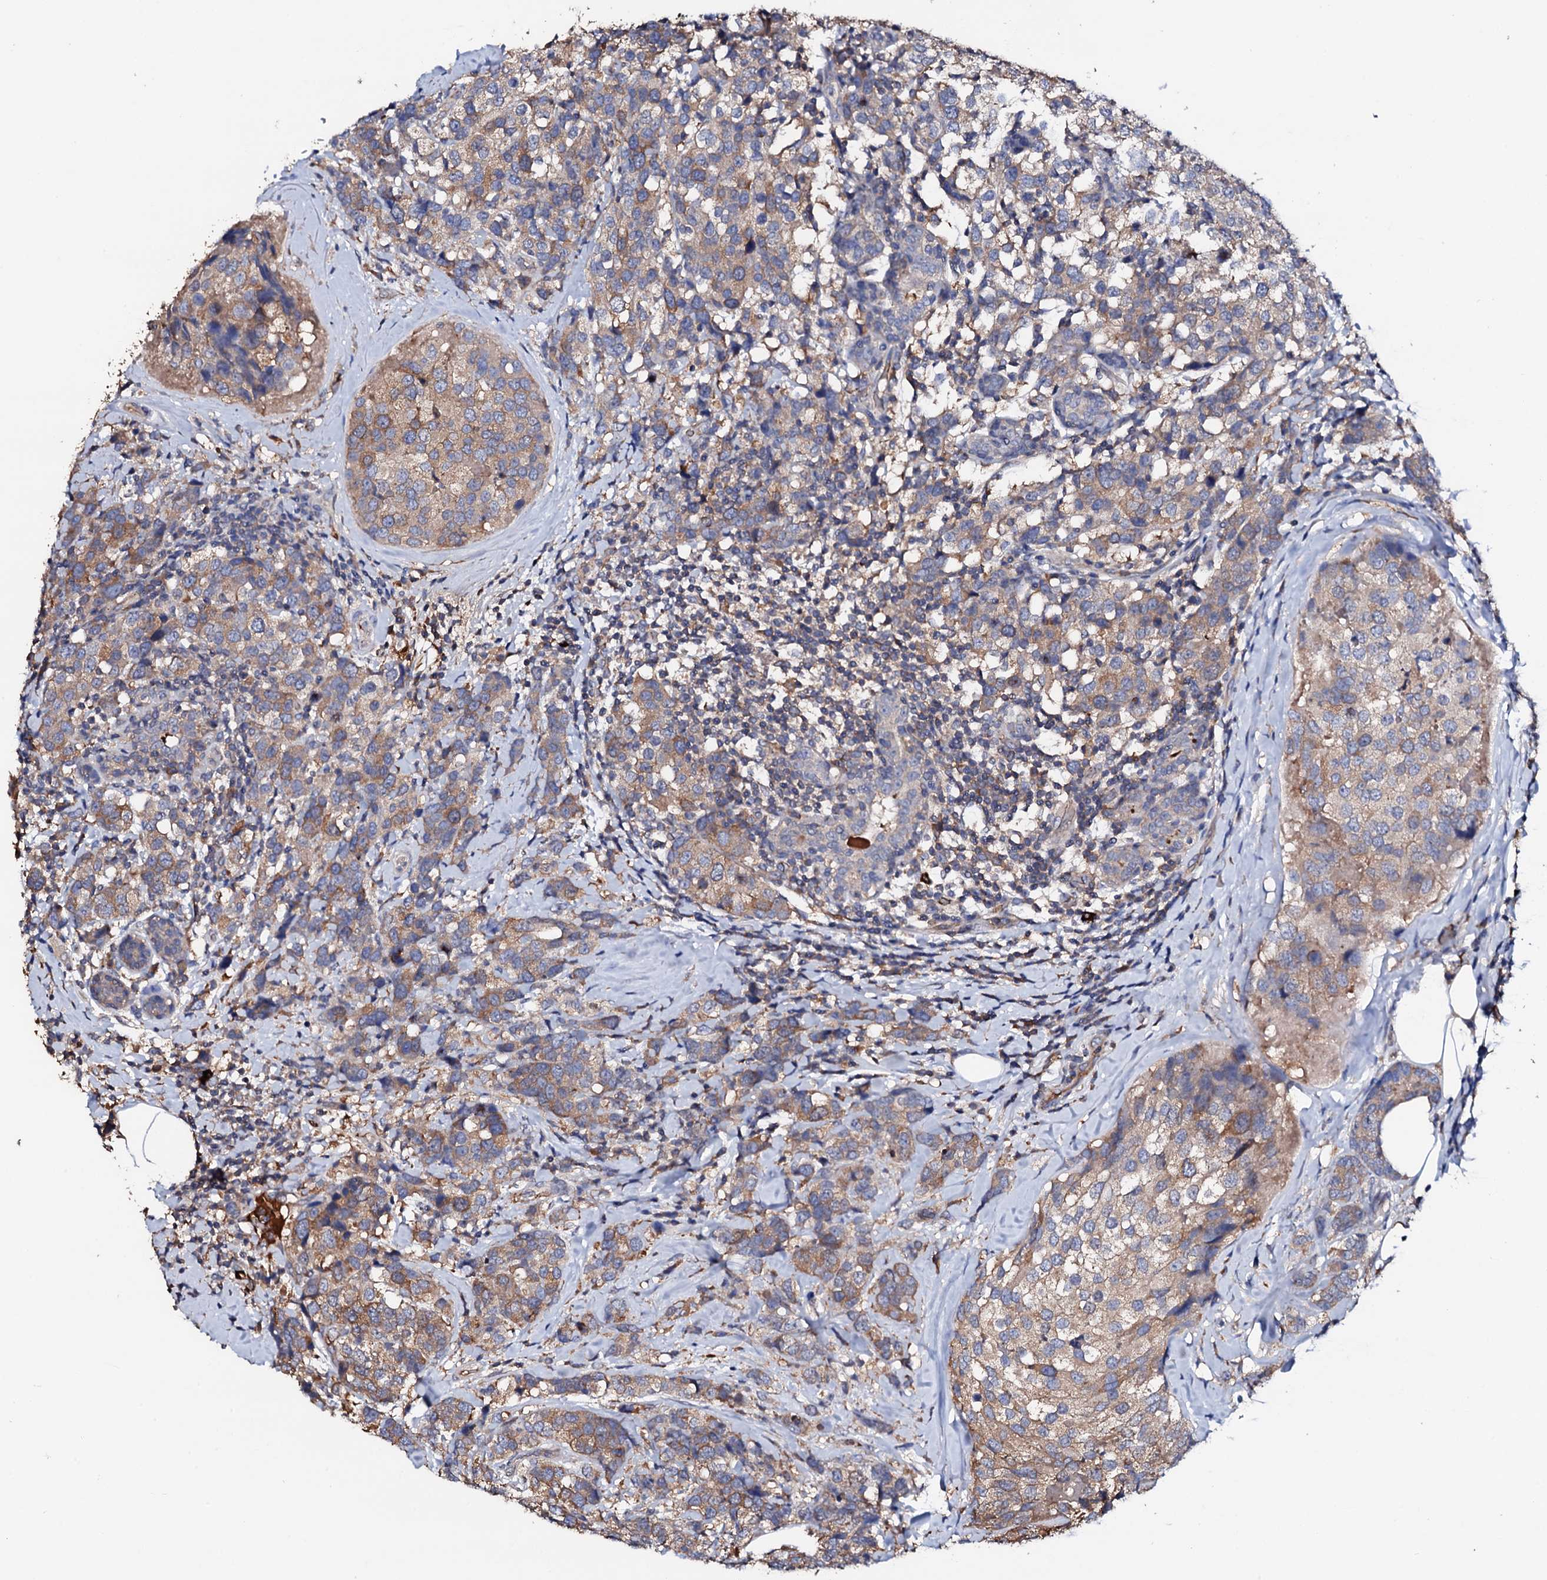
{"staining": {"intensity": "moderate", "quantity": ">75%", "location": "cytoplasmic/membranous"}, "tissue": "breast cancer", "cell_type": "Tumor cells", "image_type": "cancer", "snomed": [{"axis": "morphology", "description": "Lobular carcinoma"}, {"axis": "topography", "description": "Breast"}], "caption": "This image demonstrates IHC staining of human breast lobular carcinoma, with medium moderate cytoplasmic/membranous positivity in about >75% of tumor cells.", "gene": "TCAF2", "patient": {"sex": "female", "age": 59}}